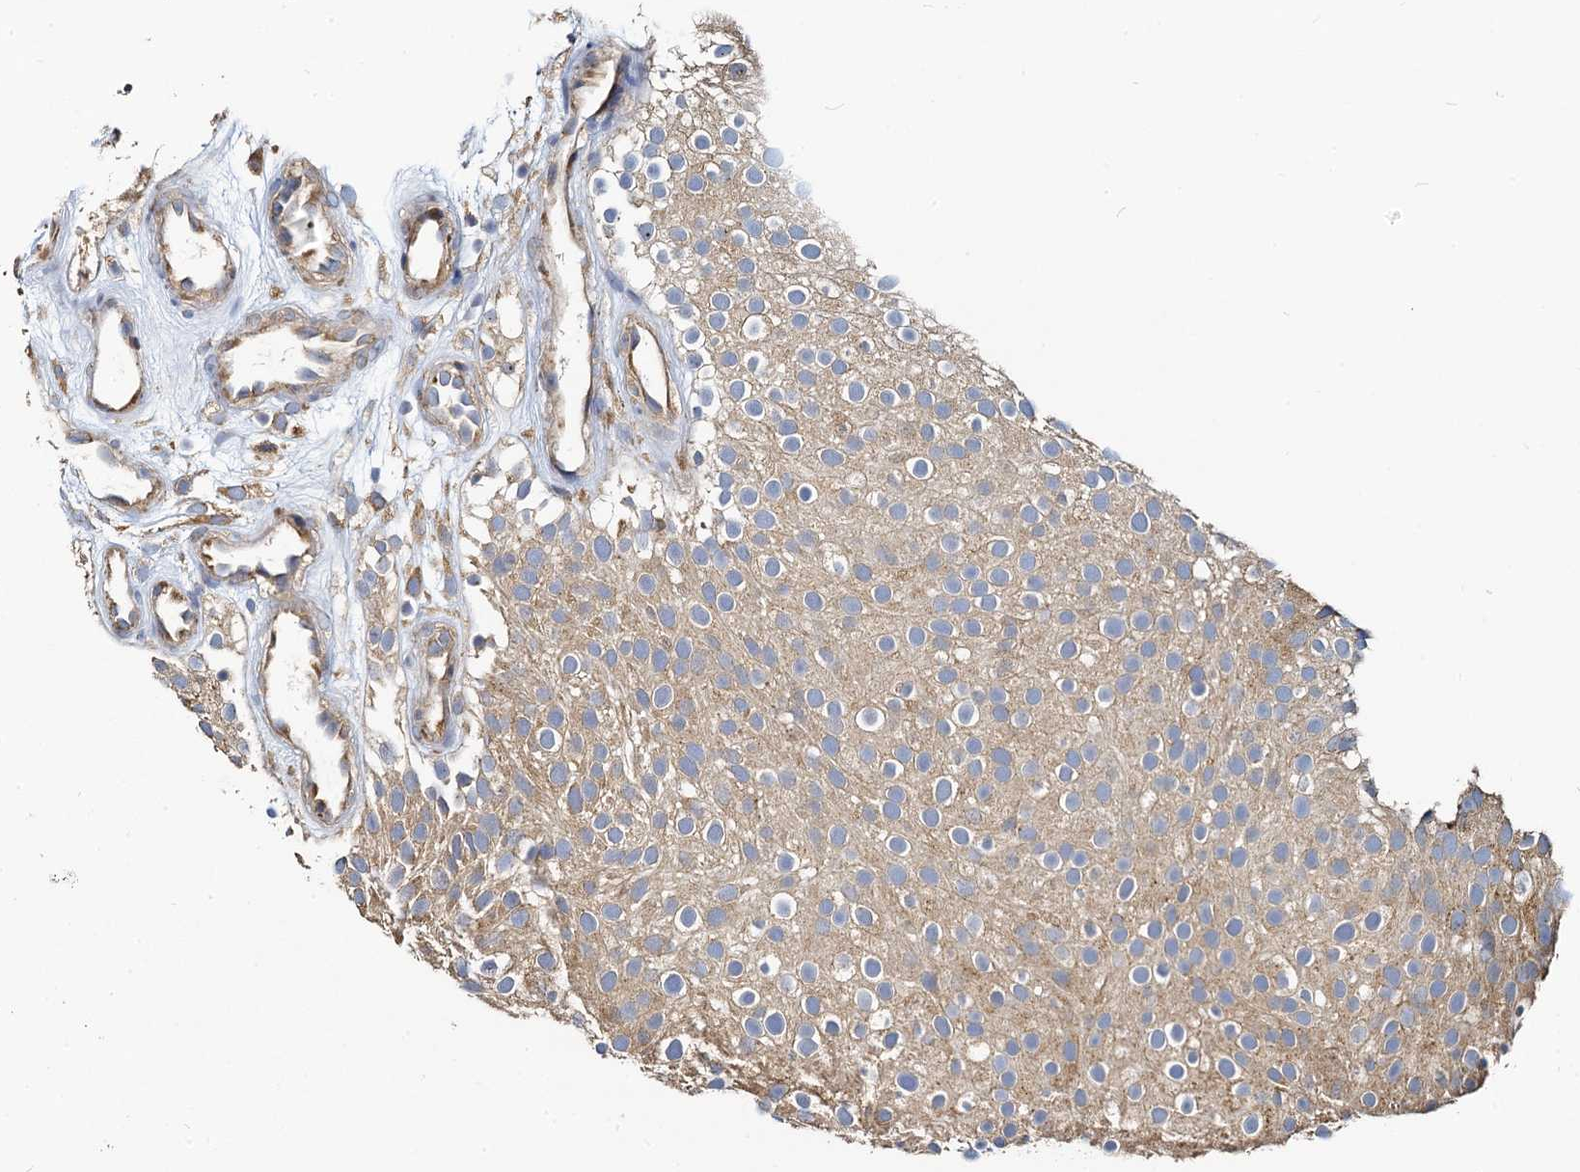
{"staining": {"intensity": "moderate", "quantity": ">75%", "location": "cytoplasmic/membranous"}, "tissue": "urothelial cancer", "cell_type": "Tumor cells", "image_type": "cancer", "snomed": [{"axis": "morphology", "description": "Urothelial carcinoma, Low grade"}, {"axis": "topography", "description": "Urinary bladder"}], "caption": "Urothelial carcinoma (low-grade) was stained to show a protein in brown. There is medium levels of moderate cytoplasmic/membranous positivity in approximately >75% of tumor cells. (Stains: DAB (3,3'-diaminobenzidine) in brown, nuclei in blue, Microscopy: brightfield microscopy at high magnification).", "gene": "NKAPD1", "patient": {"sex": "male", "age": 78}}